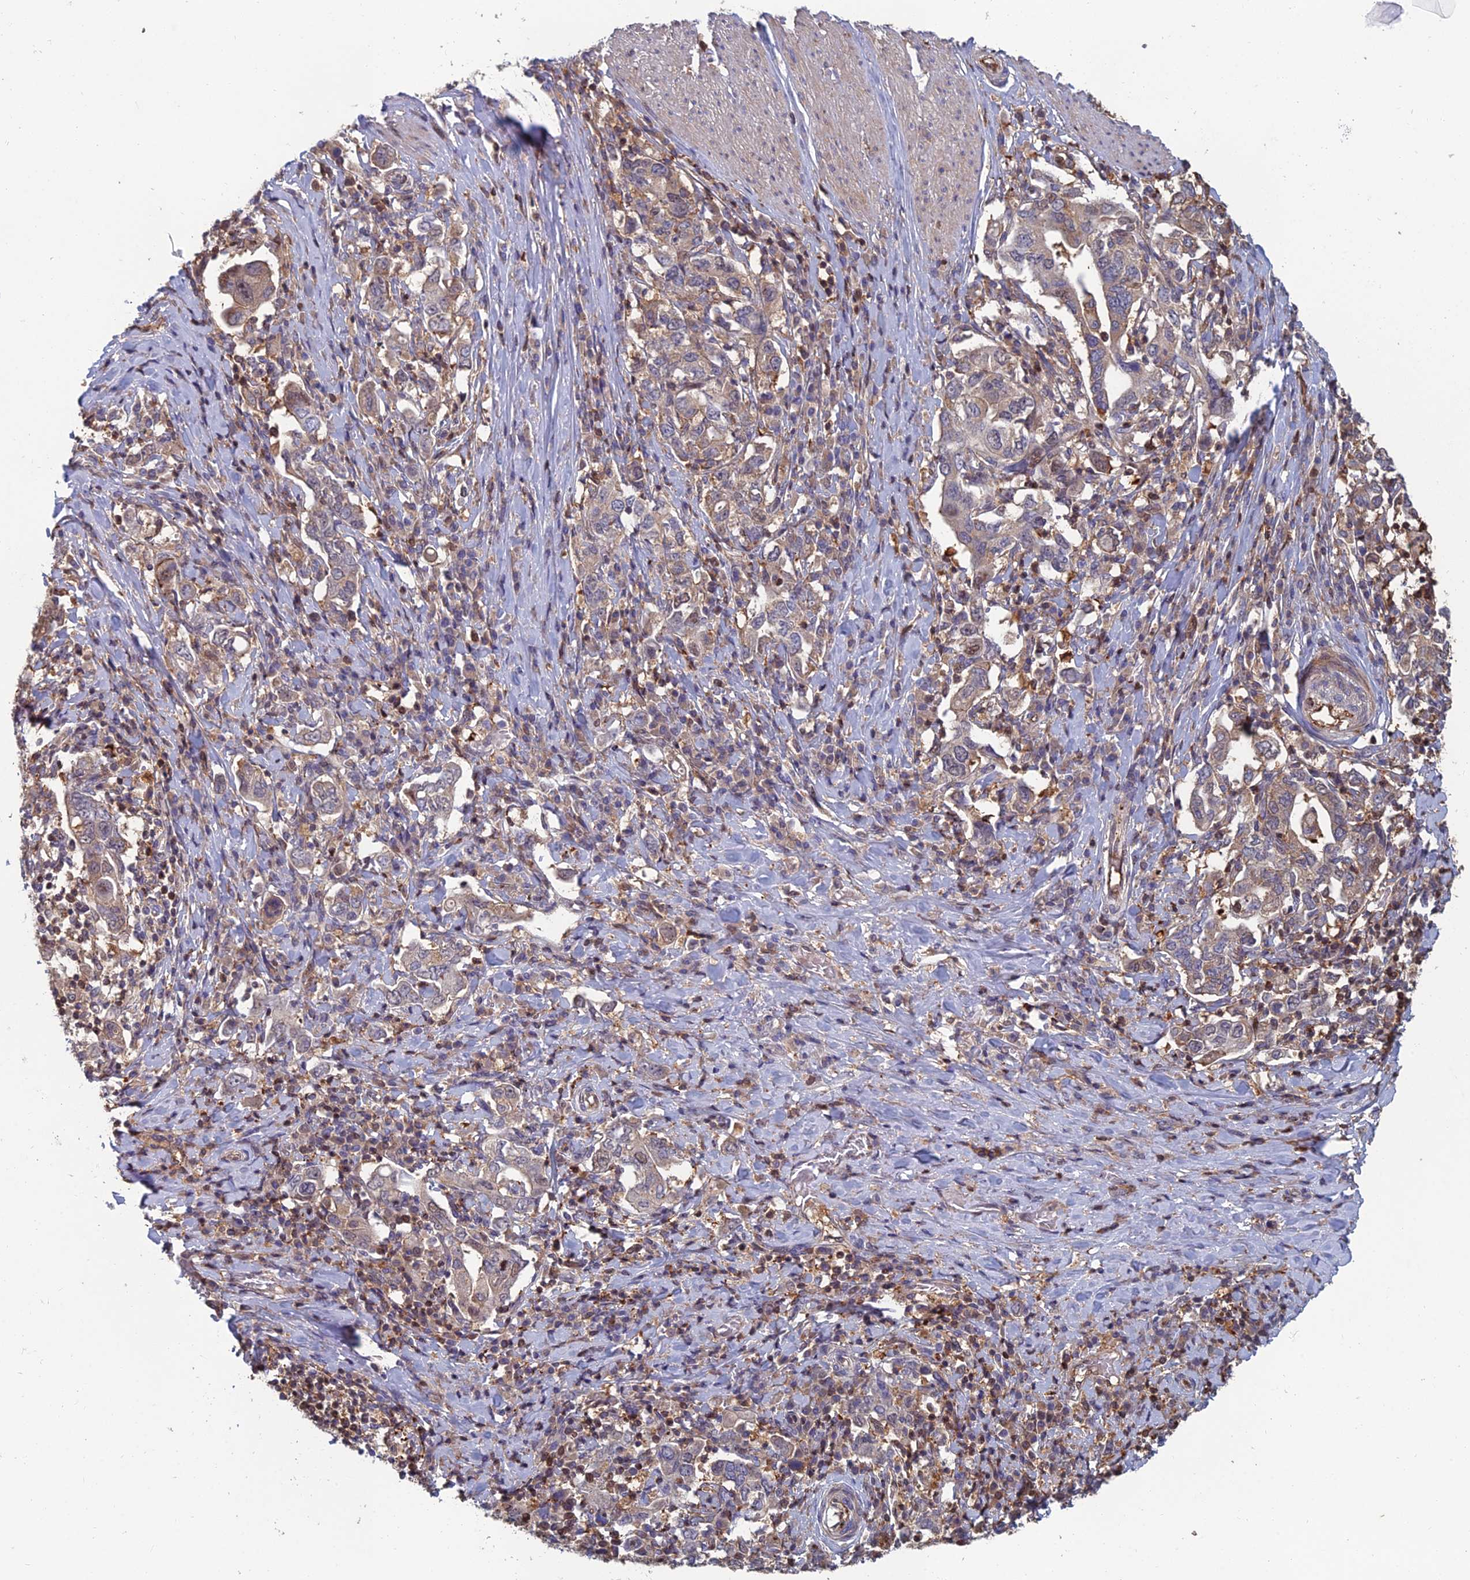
{"staining": {"intensity": "weak", "quantity": "25%-75%", "location": "cytoplasmic/membranous"}, "tissue": "stomach cancer", "cell_type": "Tumor cells", "image_type": "cancer", "snomed": [{"axis": "morphology", "description": "Adenocarcinoma, NOS"}, {"axis": "topography", "description": "Stomach, upper"}, {"axis": "topography", "description": "Stomach"}], "caption": "A brown stain highlights weak cytoplasmic/membranous expression of a protein in human adenocarcinoma (stomach) tumor cells.", "gene": "C15orf62", "patient": {"sex": "male", "age": 62}}